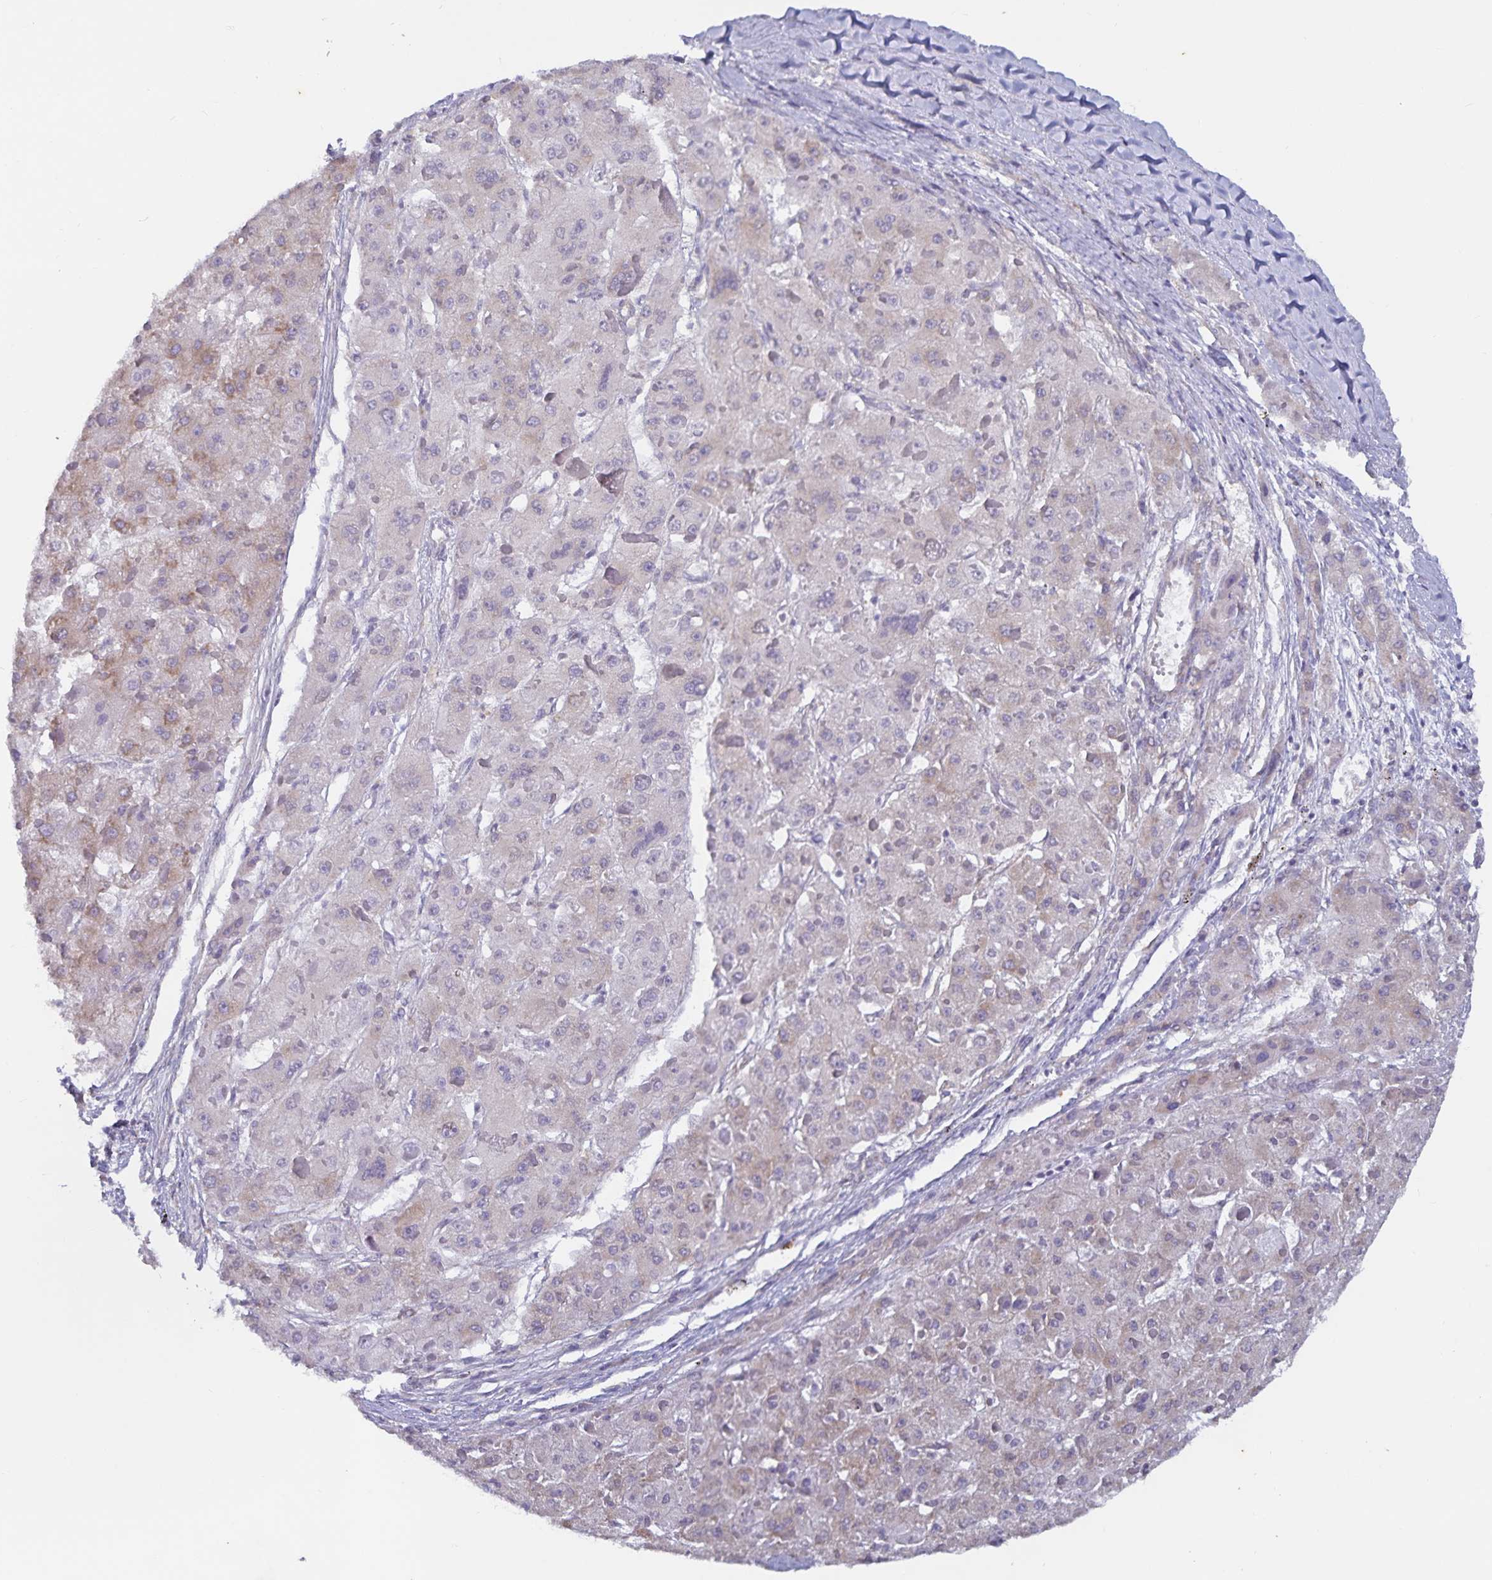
{"staining": {"intensity": "moderate", "quantity": "<25%", "location": "cytoplasmic/membranous"}, "tissue": "liver cancer", "cell_type": "Tumor cells", "image_type": "cancer", "snomed": [{"axis": "morphology", "description": "Carcinoma, Hepatocellular, NOS"}, {"axis": "topography", "description": "Liver"}], "caption": "Immunohistochemical staining of human liver hepatocellular carcinoma exhibits low levels of moderate cytoplasmic/membranous protein staining in about <25% of tumor cells. Nuclei are stained in blue.", "gene": "FAM120A", "patient": {"sex": "female", "age": 73}}